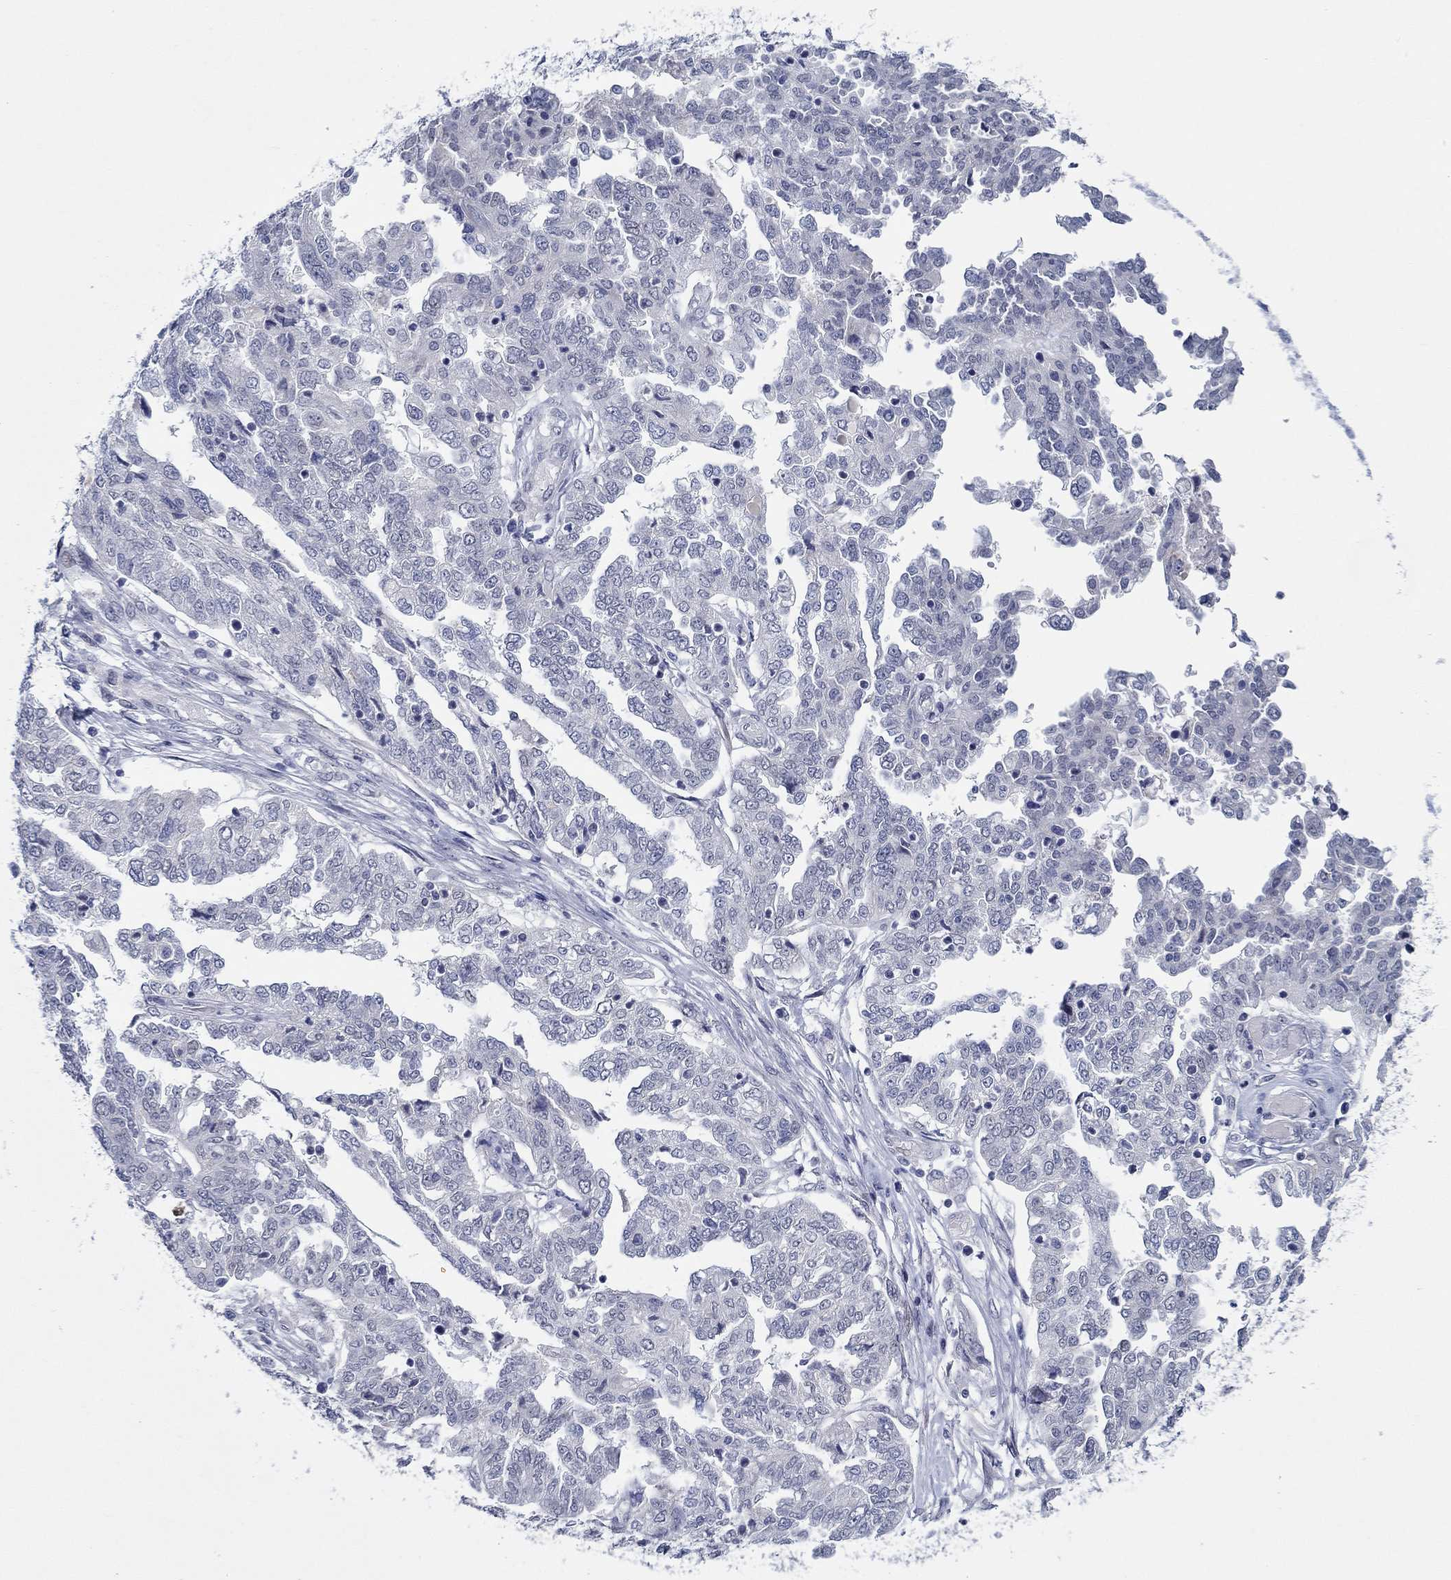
{"staining": {"intensity": "negative", "quantity": "none", "location": "none"}, "tissue": "ovarian cancer", "cell_type": "Tumor cells", "image_type": "cancer", "snomed": [{"axis": "morphology", "description": "Cystadenocarcinoma, serous, NOS"}, {"axis": "topography", "description": "Ovary"}], "caption": "DAB (3,3'-diaminobenzidine) immunohistochemical staining of human ovarian cancer reveals no significant staining in tumor cells.", "gene": "SLC34A1", "patient": {"sex": "female", "age": 67}}